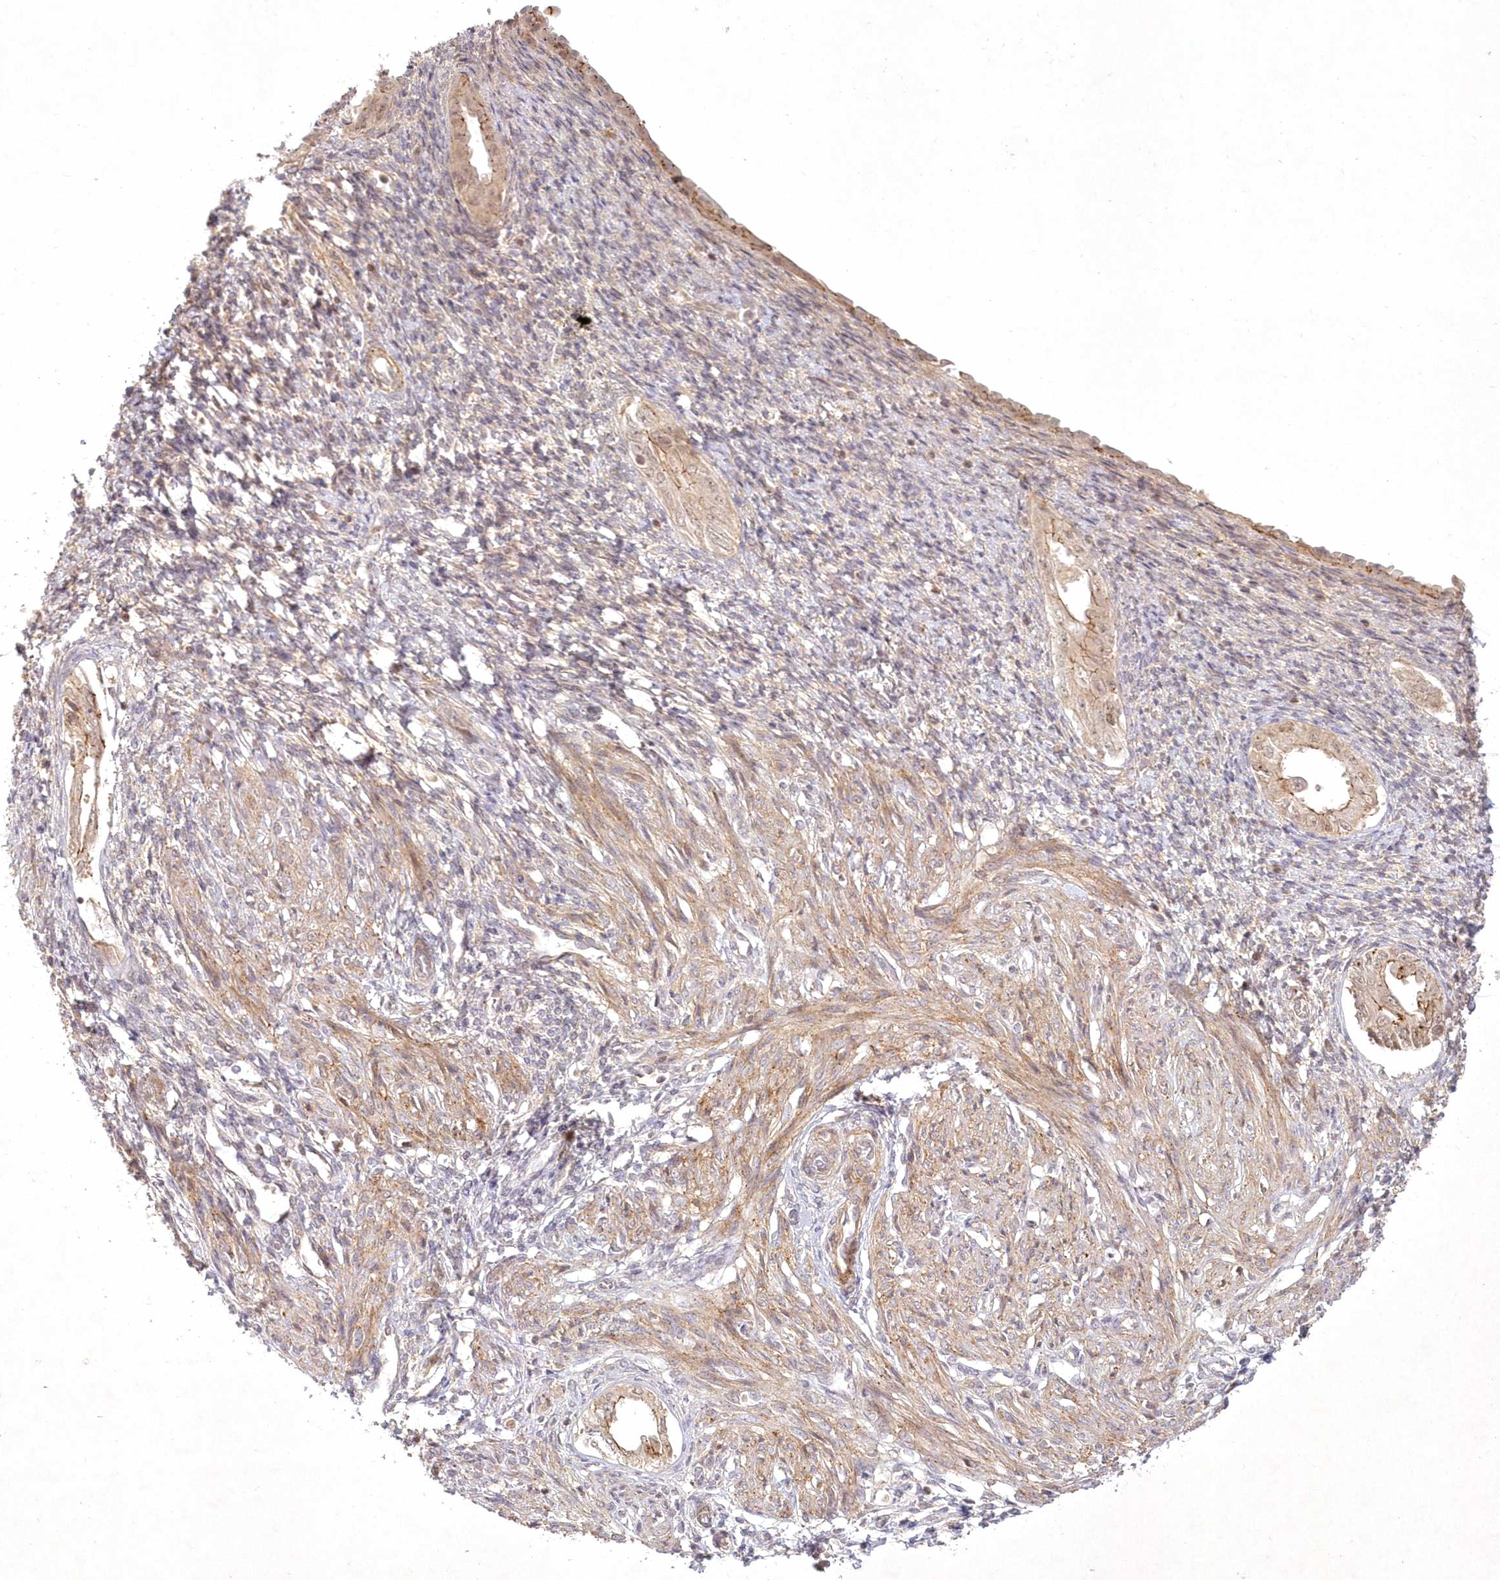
{"staining": {"intensity": "negative", "quantity": "none", "location": "none"}, "tissue": "endometrium", "cell_type": "Cells in endometrial stroma", "image_type": "normal", "snomed": [{"axis": "morphology", "description": "Normal tissue, NOS"}, {"axis": "topography", "description": "Endometrium"}], "caption": "Image shows no protein positivity in cells in endometrial stroma of unremarkable endometrium. The staining was performed using DAB (3,3'-diaminobenzidine) to visualize the protein expression in brown, while the nuclei were stained in blue with hematoxylin (Magnification: 20x).", "gene": "TOGARAM2", "patient": {"sex": "female", "age": 66}}